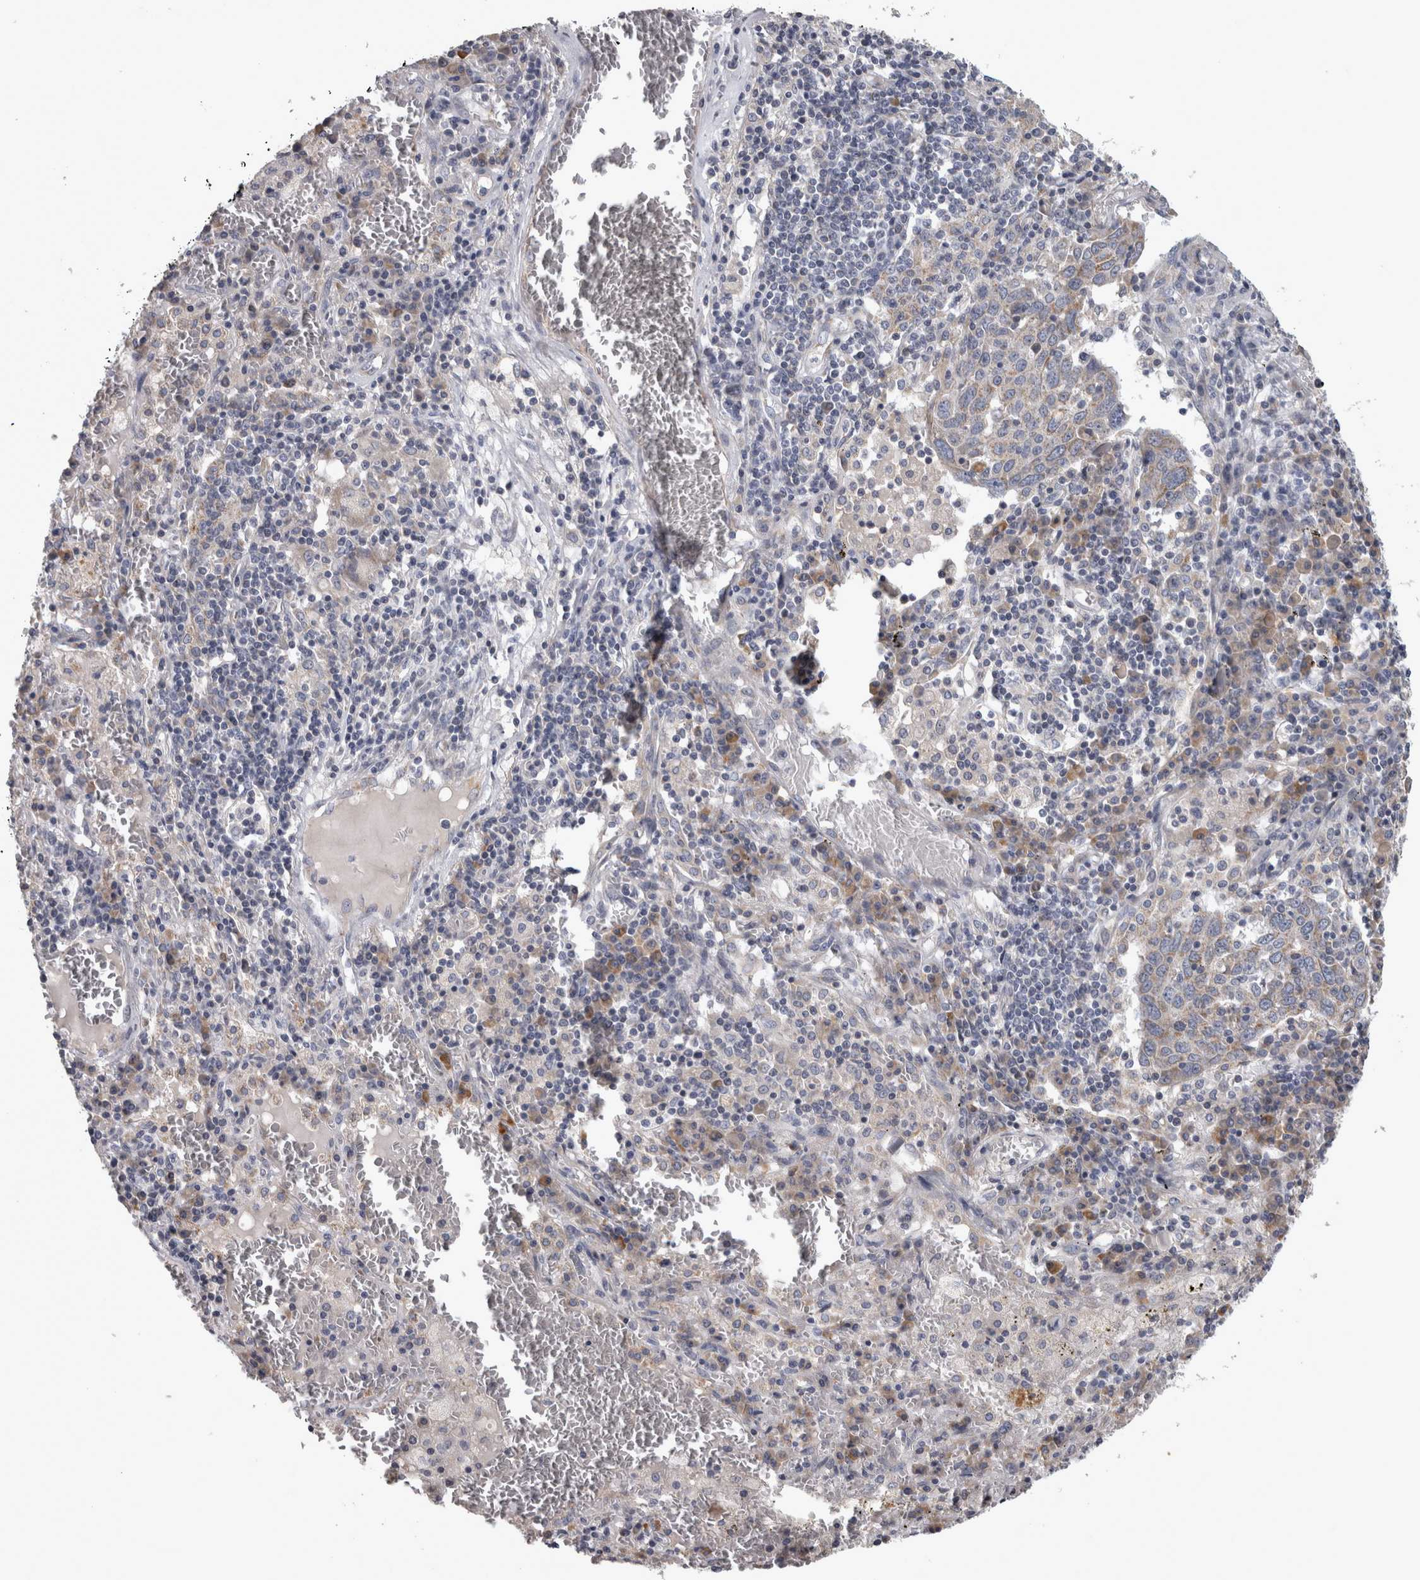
{"staining": {"intensity": "weak", "quantity": "25%-75%", "location": "cytoplasmic/membranous"}, "tissue": "lung cancer", "cell_type": "Tumor cells", "image_type": "cancer", "snomed": [{"axis": "morphology", "description": "Squamous cell carcinoma, NOS"}, {"axis": "topography", "description": "Lung"}], "caption": "Weak cytoplasmic/membranous expression is identified in approximately 25%-75% of tumor cells in lung cancer. (DAB (3,3'-diaminobenzidine) IHC, brown staining for protein, blue staining for nuclei).", "gene": "DBT", "patient": {"sex": "male", "age": 65}}